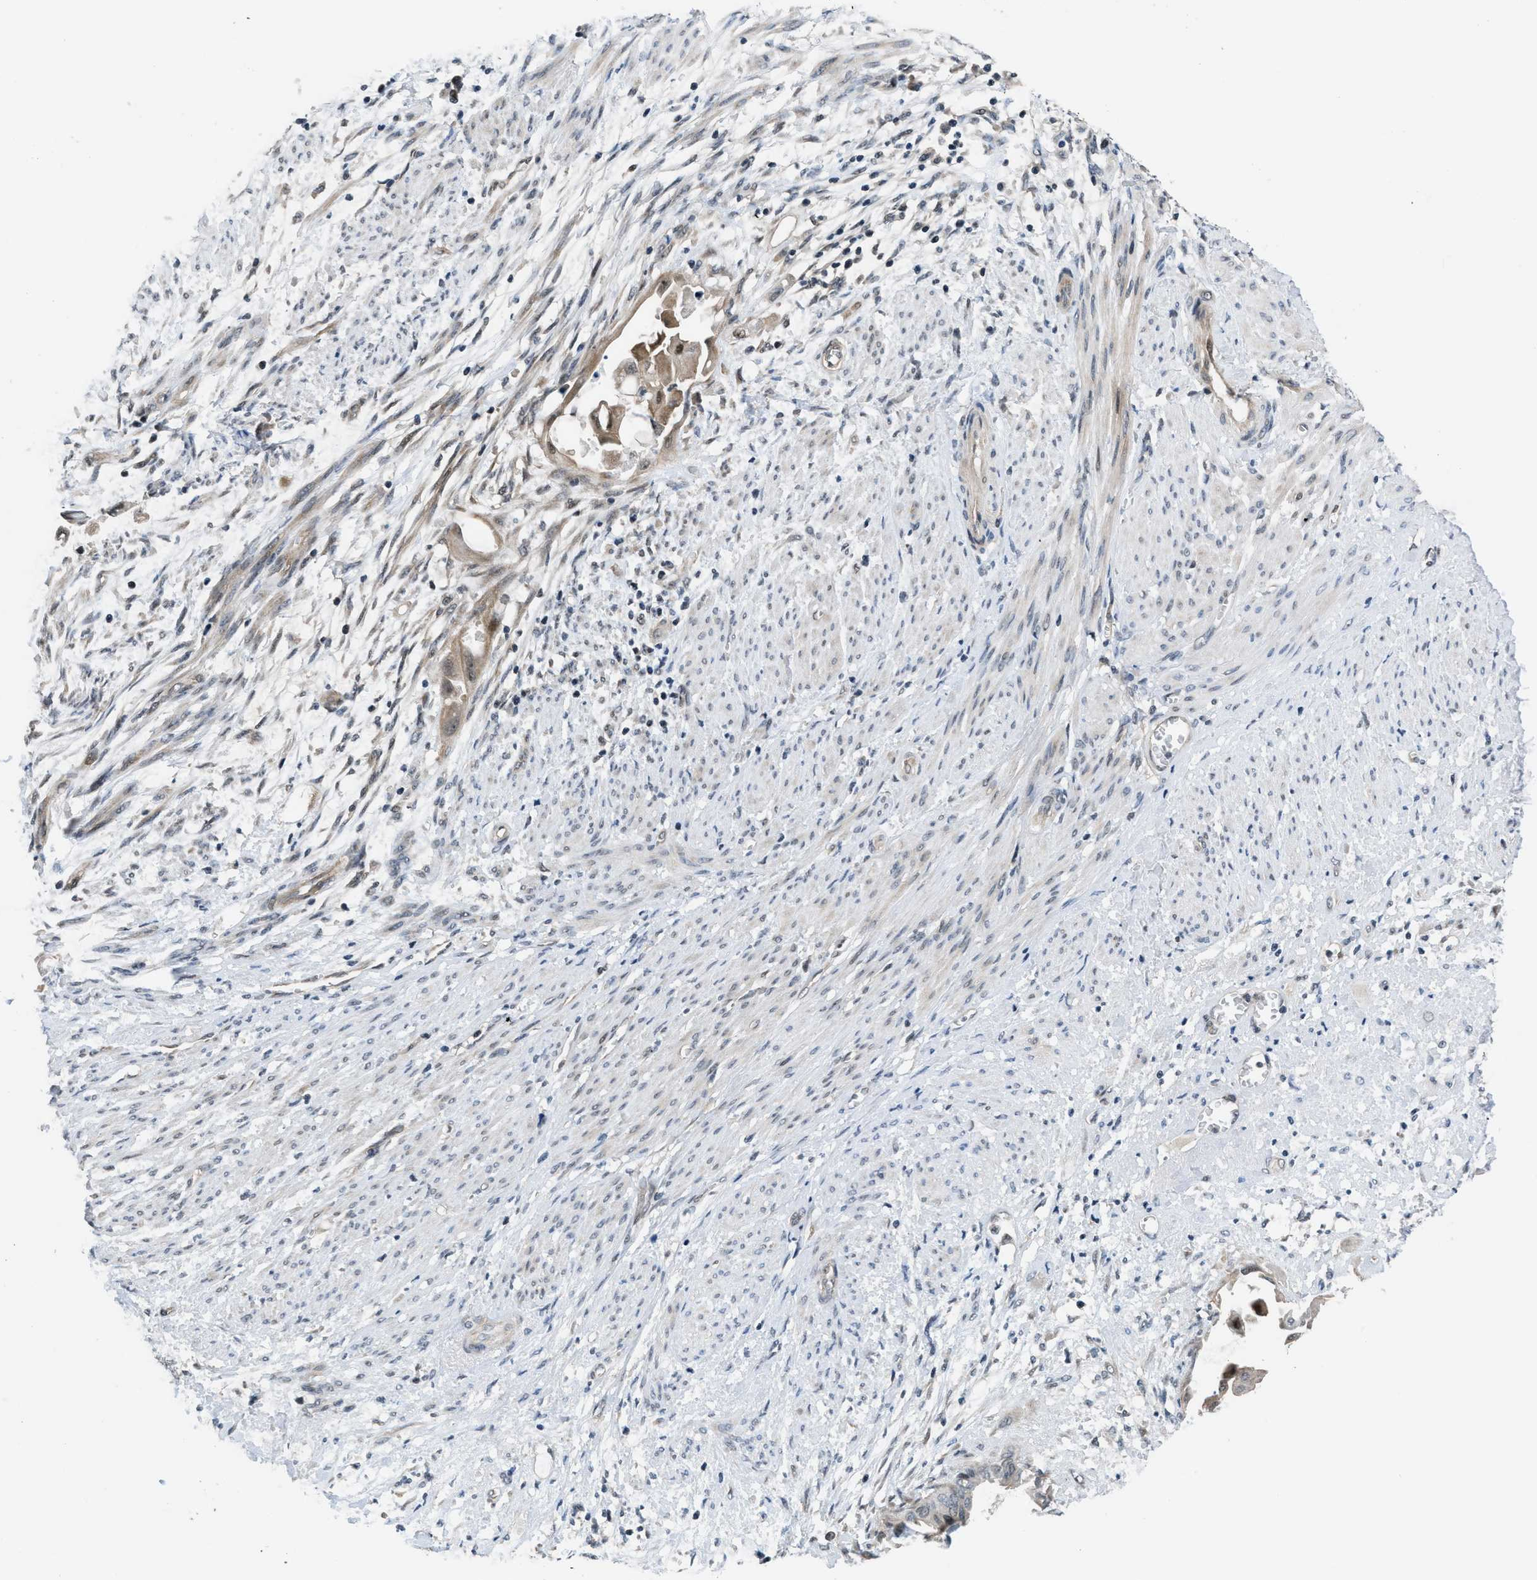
{"staining": {"intensity": "weak", "quantity": "25%-75%", "location": "cytoplasmic/membranous,nuclear"}, "tissue": "cervical cancer", "cell_type": "Tumor cells", "image_type": "cancer", "snomed": [{"axis": "morphology", "description": "Normal tissue, NOS"}, {"axis": "morphology", "description": "Adenocarcinoma, NOS"}, {"axis": "topography", "description": "Cervix"}, {"axis": "topography", "description": "Endometrium"}], "caption": "IHC of human cervical adenocarcinoma shows low levels of weak cytoplasmic/membranous and nuclear positivity in about 25%-75% of tumor cells. The protein of interest is shown in brown color, while the nuclei are stained blue.", "gene": "SETD5", "patient": {"sex": "female", "age": 86}}